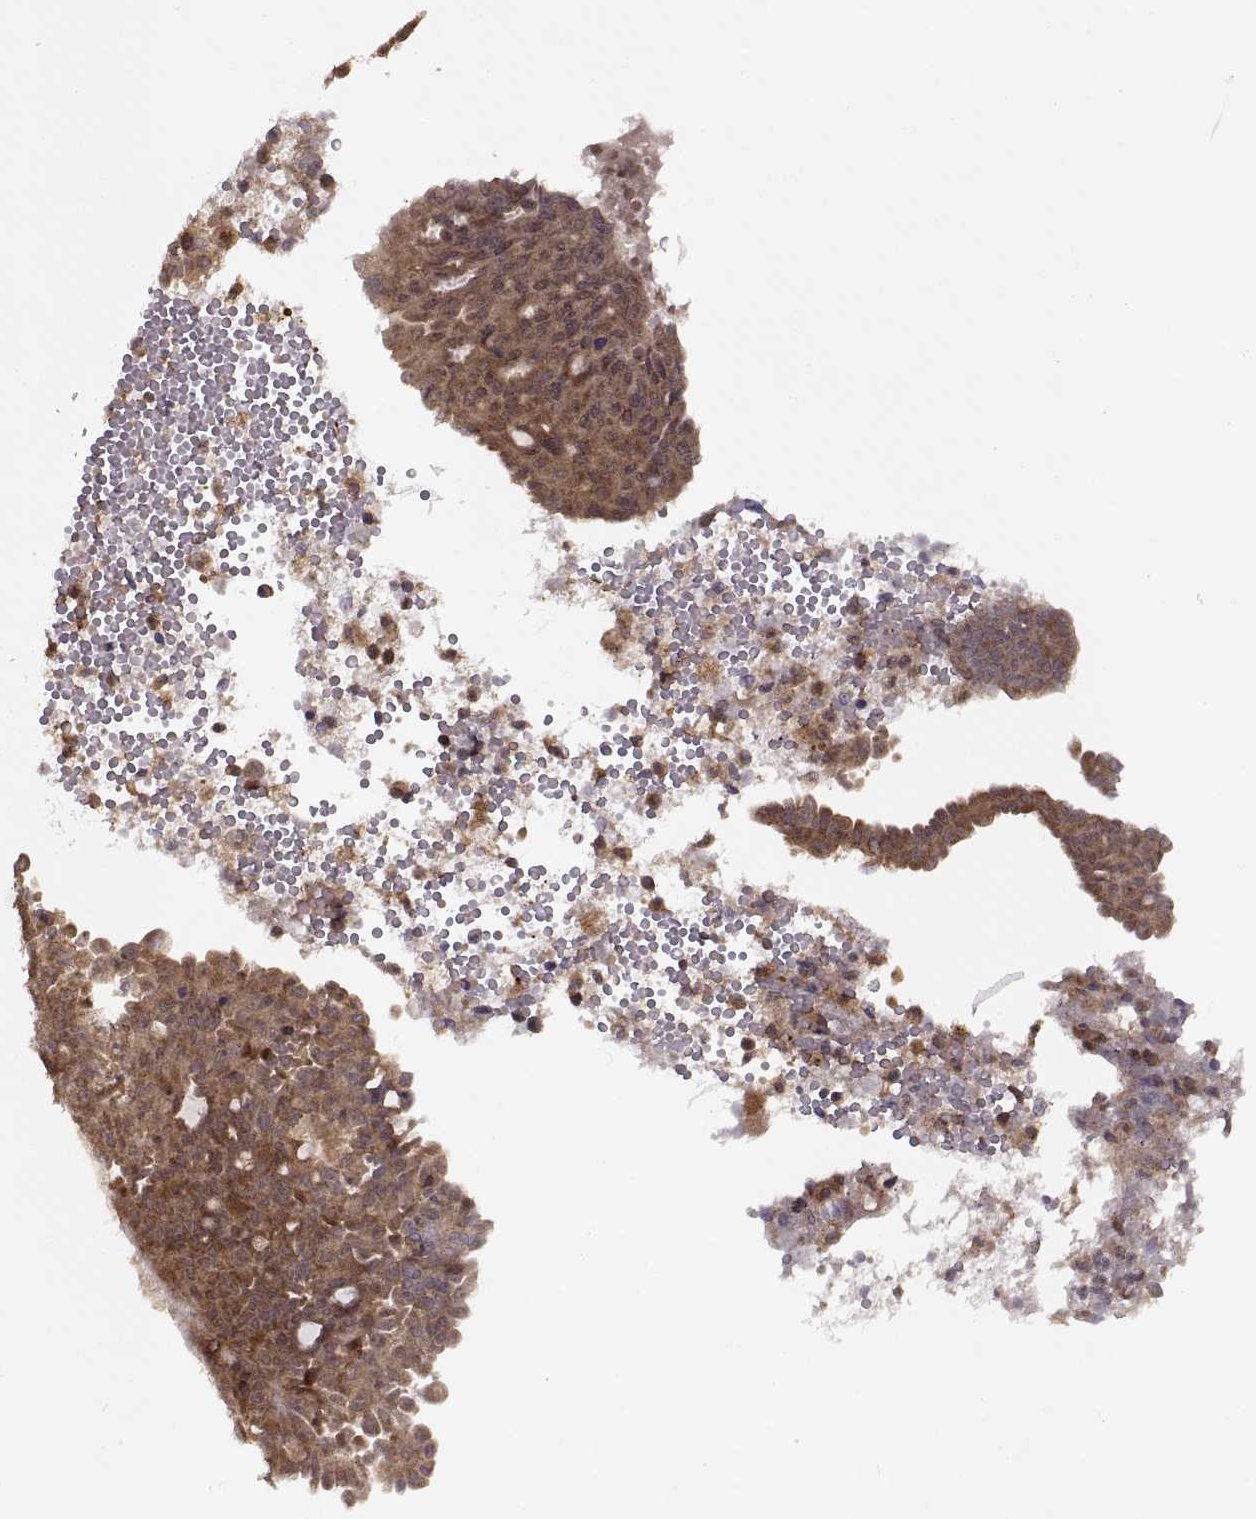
{"staining": {"intensity": "weak", "quantity": ">75%", "location": "cytoplasmic/membranous"}, "tissue": "ovarian cancer", "cell_type": "Tumor cells", "image_type": "cancer", "snomed": [{"axis": "morphology", "description": "Cystadenocarcinoma, serous, NOS"}, {"axis": "topography", "description": "Ovary"}], "caption": "Ovarian cancer (serous cystadenocarcinoma) was stained to show a protein in brown. There is low levels of weak cytoplasmic/membranous positivity in approximately >75% of tumor cells.", "gene": "PTOV1", "patient": {"sex": "female", "age": 71}}